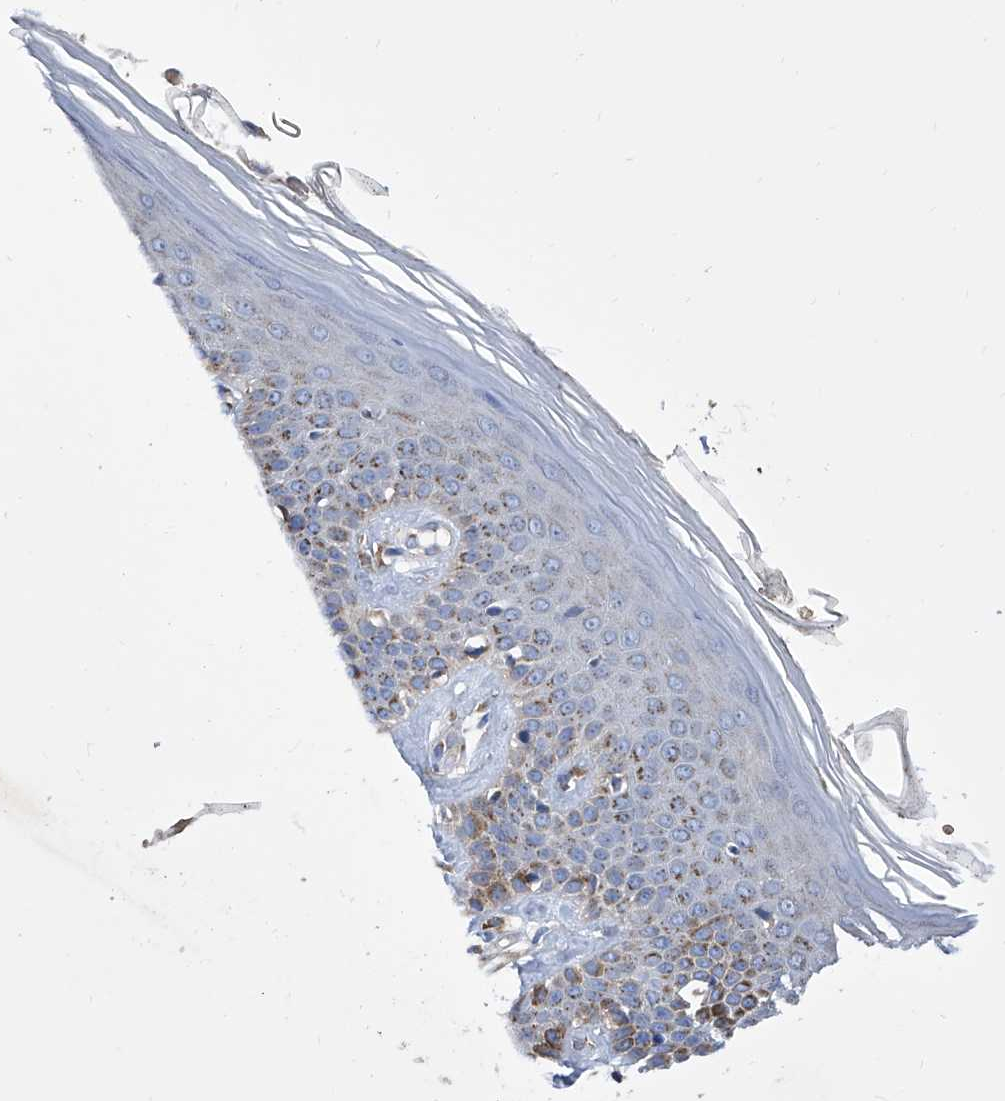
{"staining": {"intensity": "weak", "quantity": ">75%", "location": "cytoplasmic/membranous"}, "tissue": "skin", "cell_type": "Fibroblasts", "image_type": "normal", "snomed": [{"axis": "morphology", "description": "Normal tissue, NOS"}, {"axis": "topography", "description": "Skin"}], "caption": "Protein analysis of normal skin exhibits weak cytoplasmic/membranous expression in approximately >75% of fibroblasts.", "gene": "TJAP1", "patient": {"sex": "female", "age": 64}}